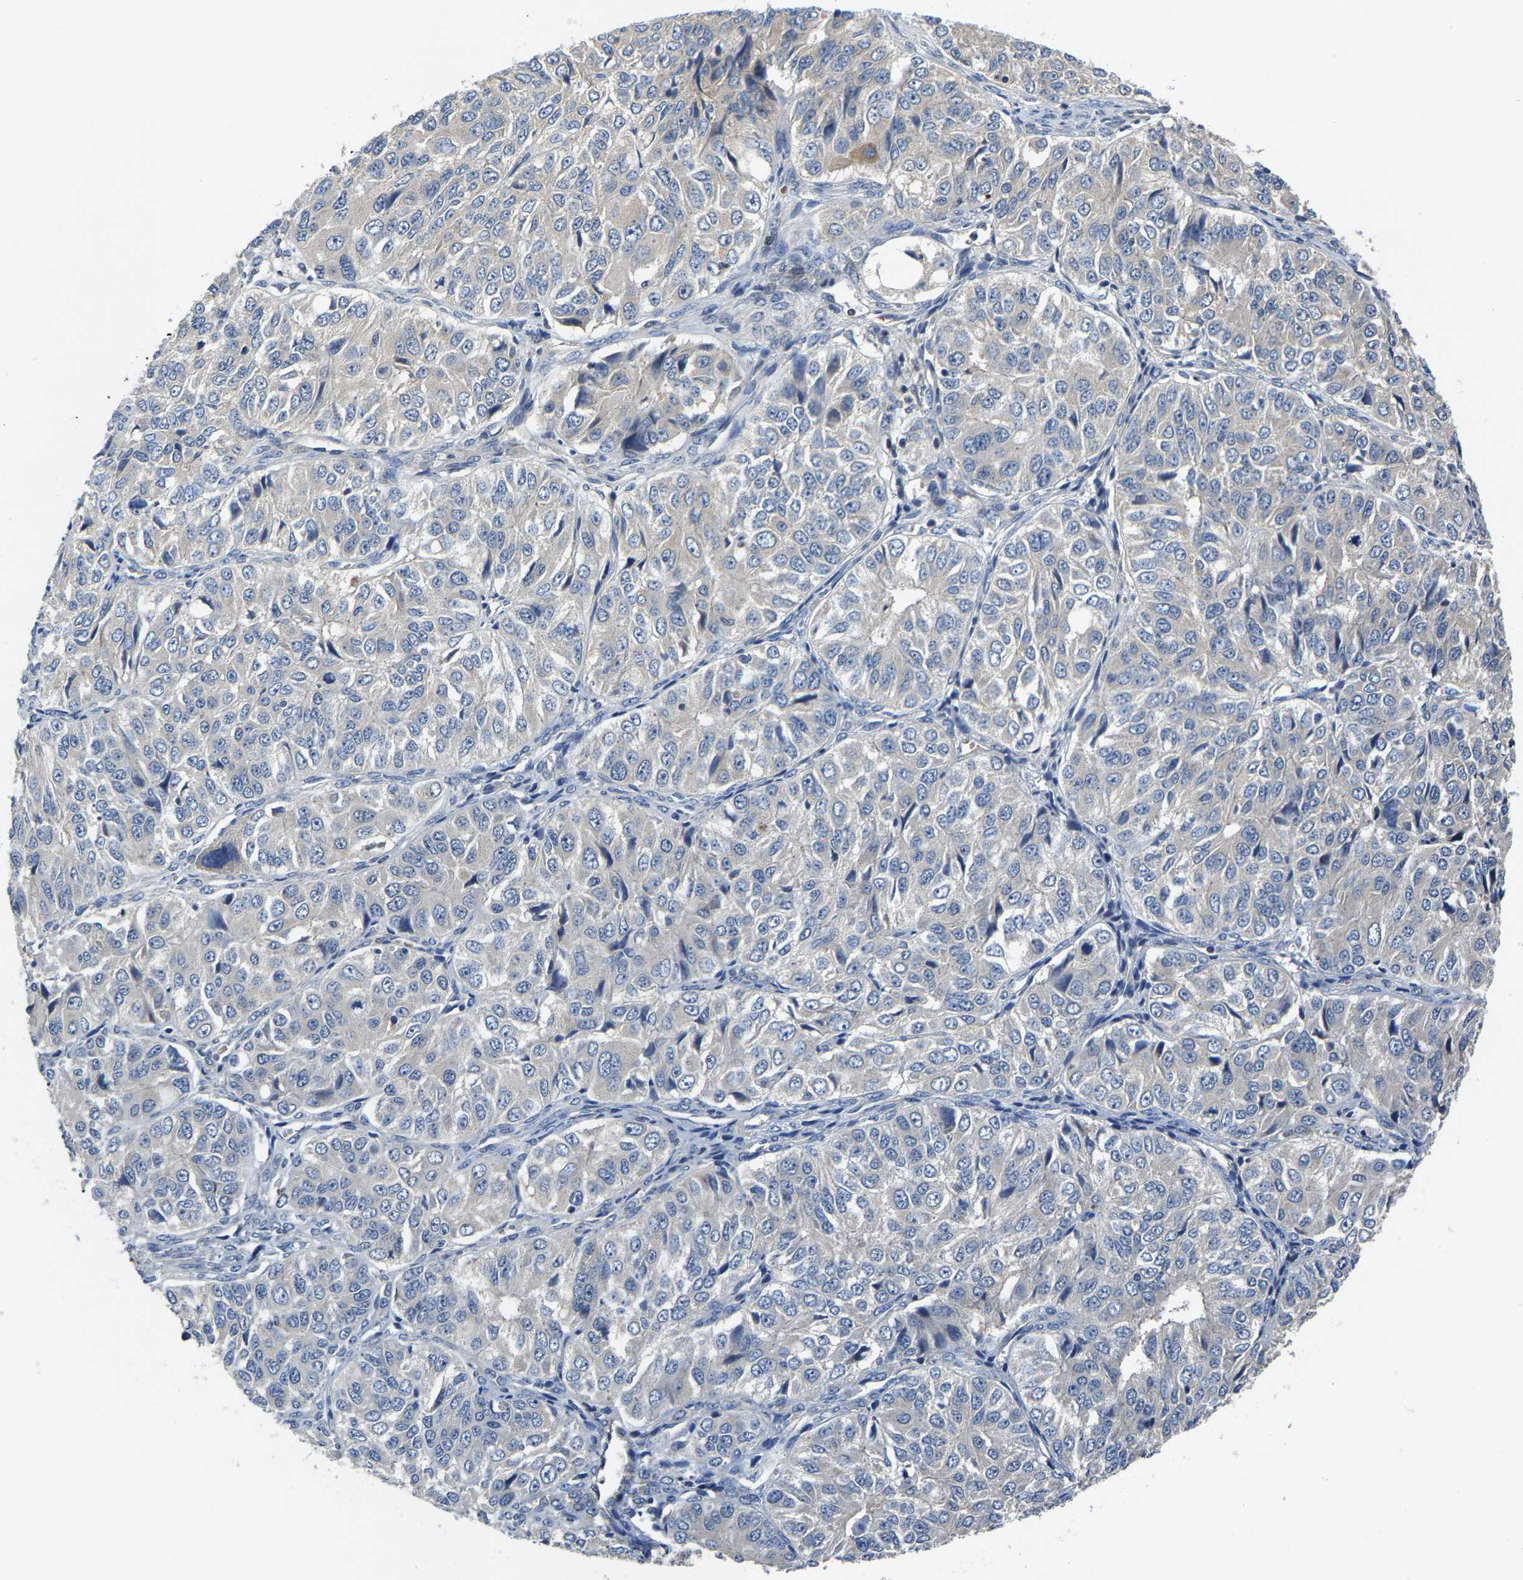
{"staining": {"intensity": "negative", "quantity": "none", "location": "none"}, "tissue": "ovarian cancer", "cell_type": "Tumor cells", "image_type": "cancer", "snomed": [{"axis": "morphology", "description": "Carcinoma, endometroid"}, {"axis": "topography", "description": "Ovary"}], "caption": "Tumor cells are negative for protein expression in human ovarian cancer. (Stains: DAB IHC with hematoxylin counter stain, Microscopy: brightfield microscopy at high magnification).", "gene": "AGBL3", "patient": {"sex": "female", "age": 51}}